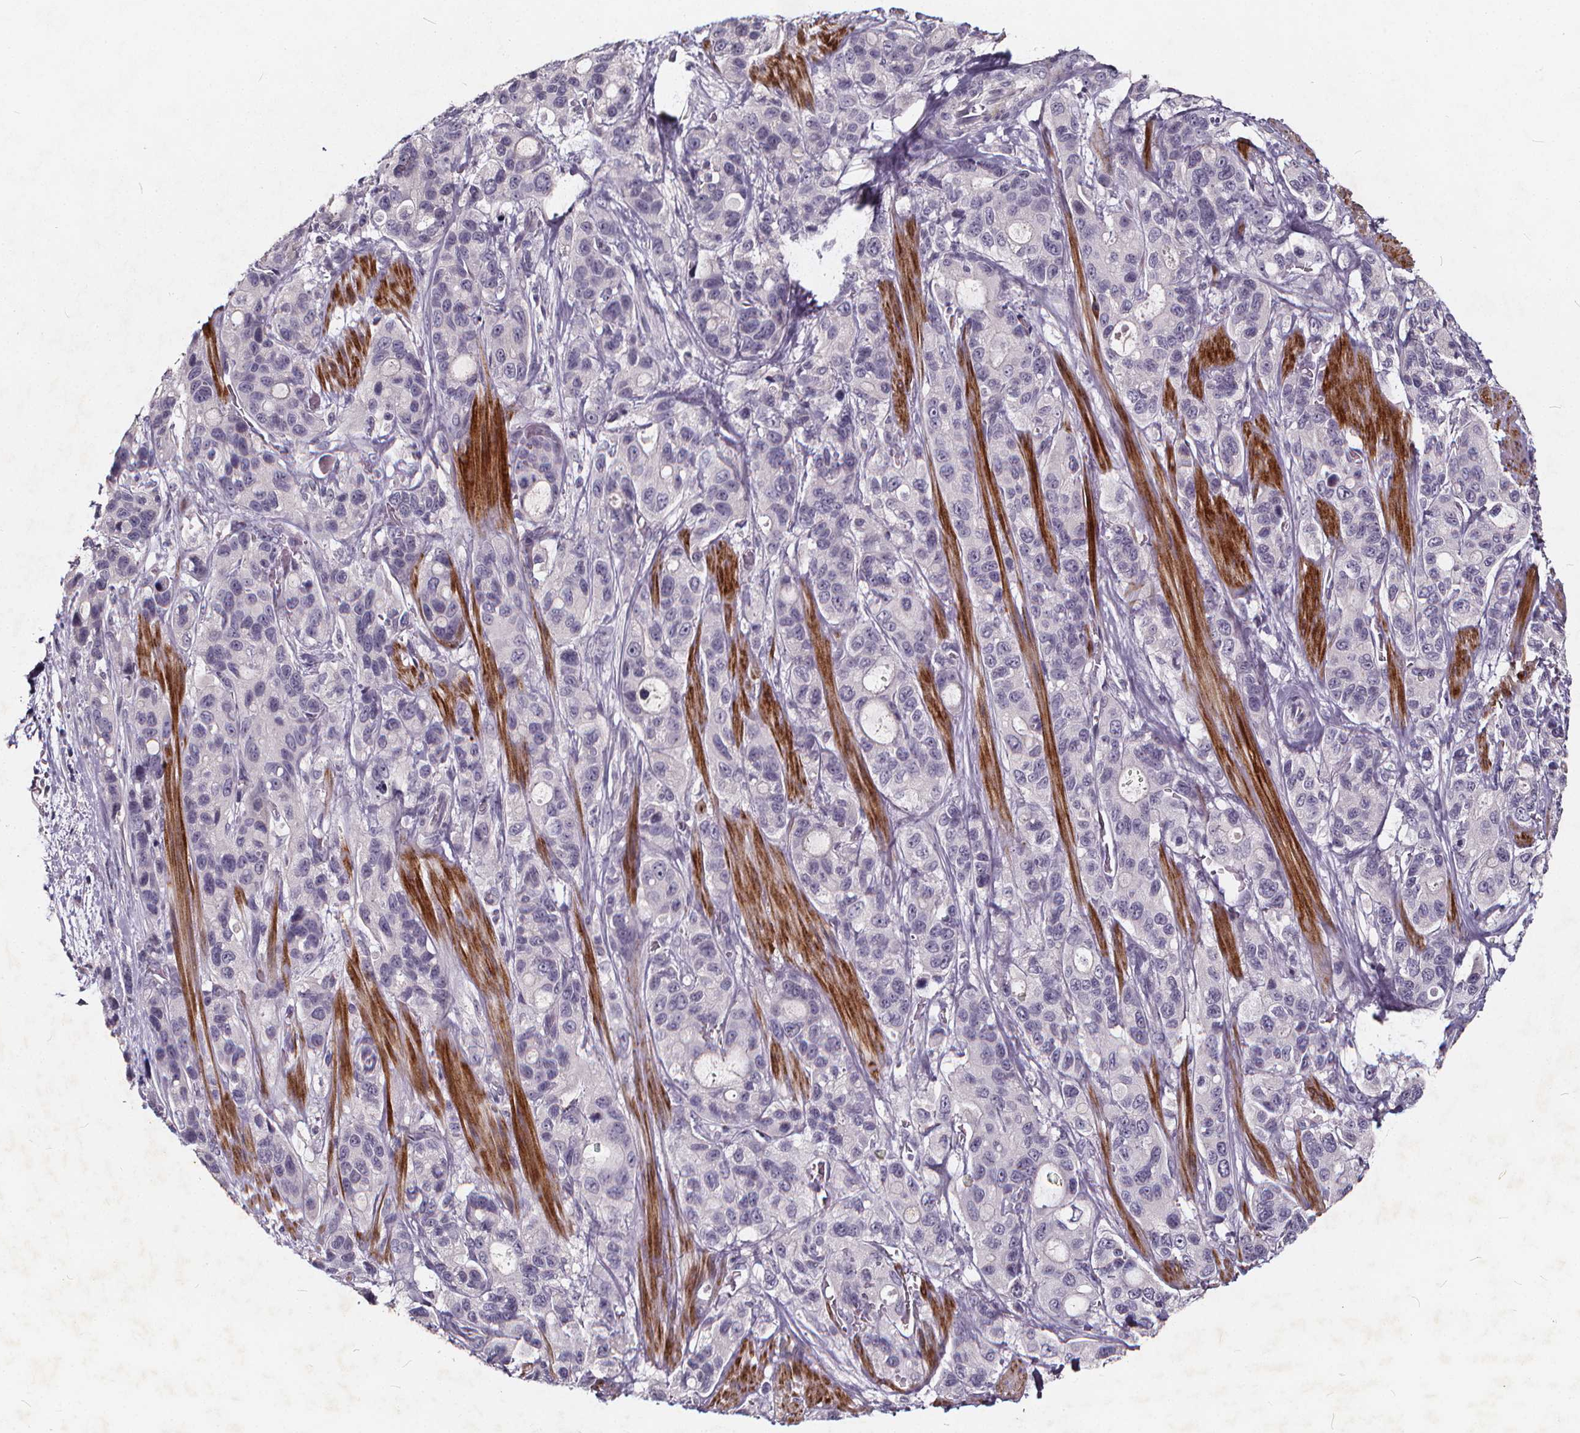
{"staining": {"intensity": "negative", "quantity": "none", "location": "none"}, "tissue": "stomach cancer", "cell_type": "Tumor cells", "image_type": "cancer", "snomed": [{"axis": "morphology", "description": "Adenocarcinoma, NOS"}, {"axis": "topography", "description": "Stomach"}], "caption": "Histopathology image shows no significant protein expression in tumor cells of stomach cancer (adenocarcinoma).", "gene": "TSPAN14", "patient": {"sex": "male", "age": 63}}